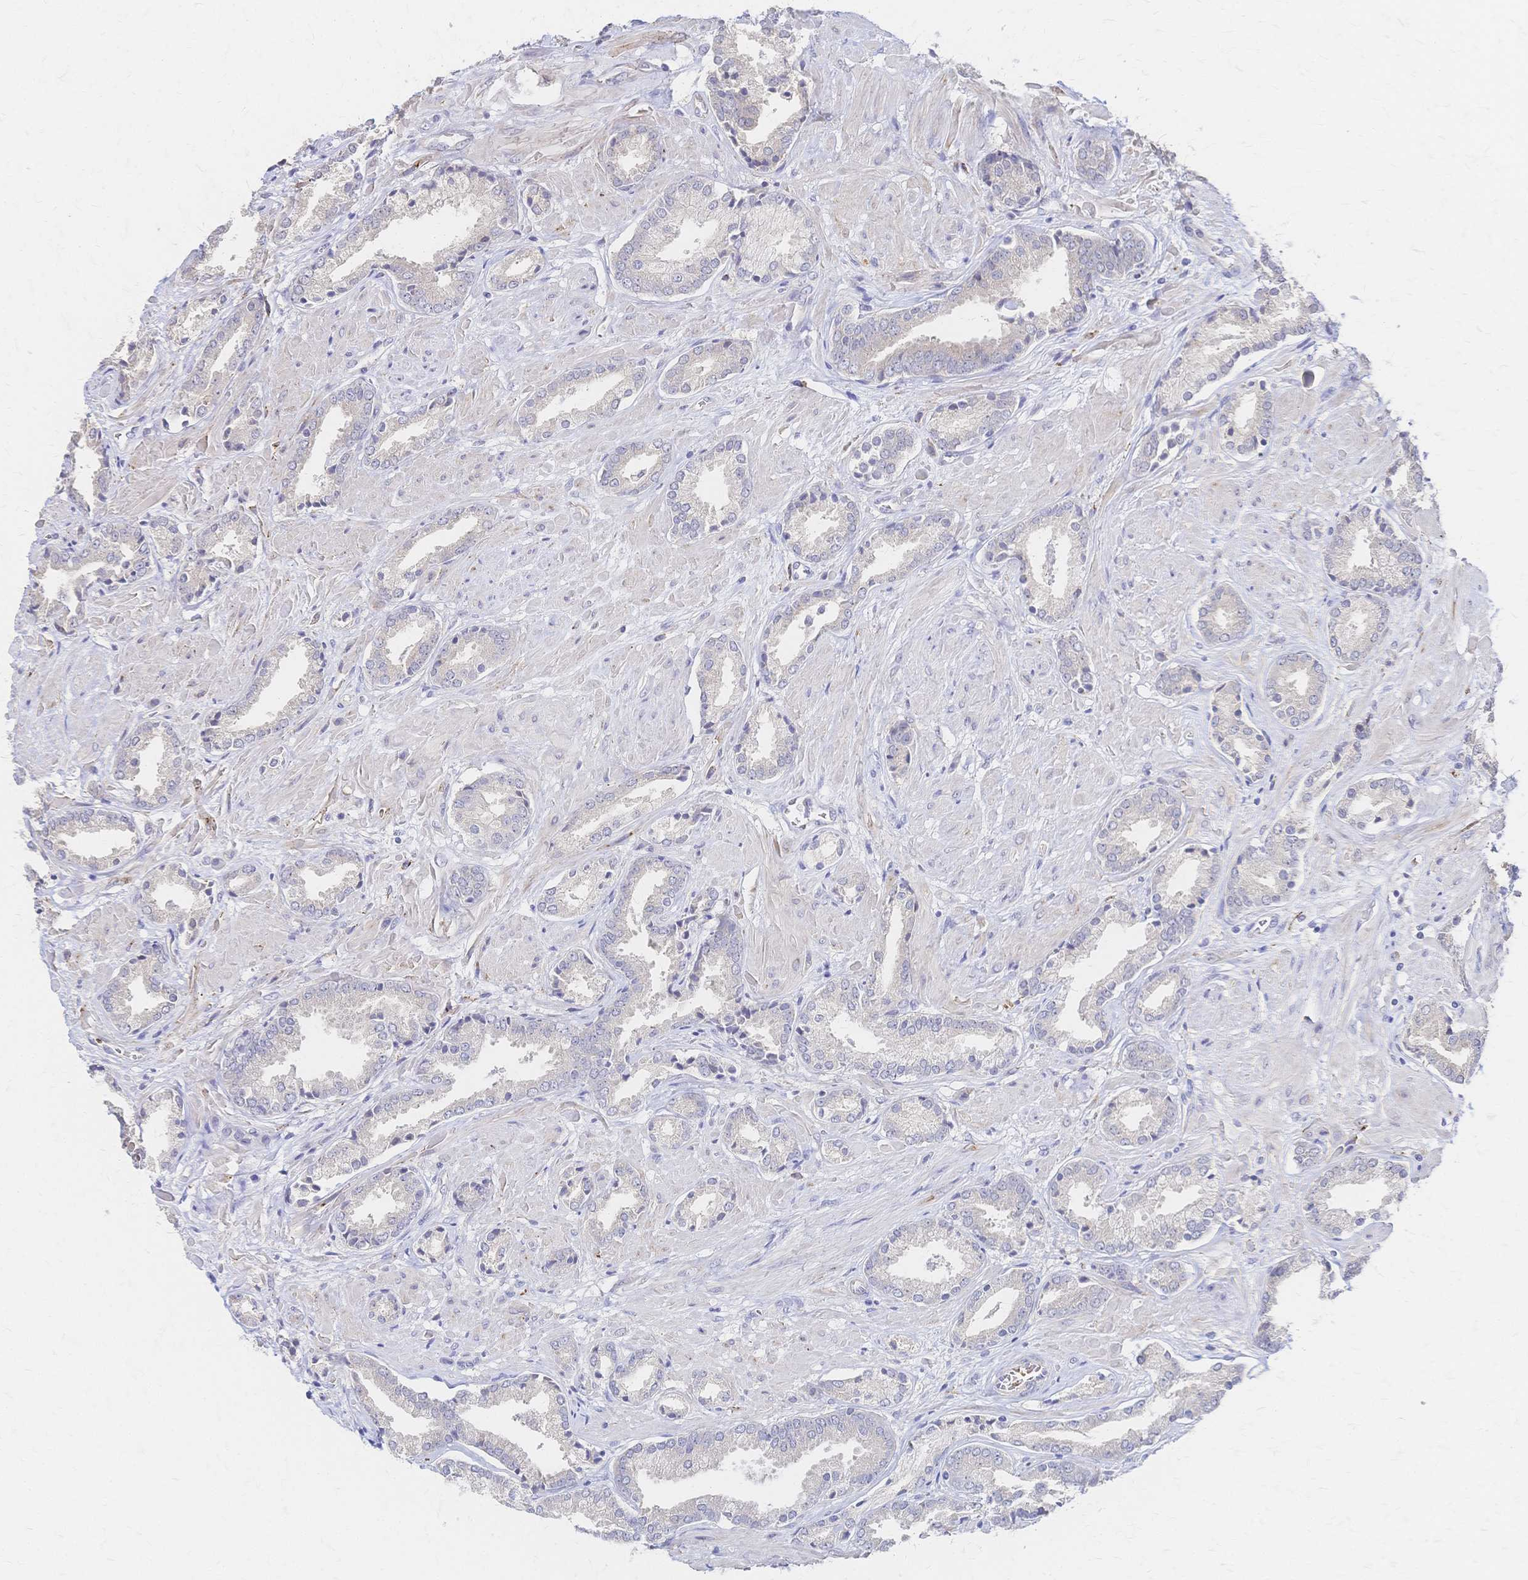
{"staining": {"intensity": "negative", "quantity": "none", "location": "none"}, "tissue": "prostate cancer", "cell_type": "Tumor cells", "image_type": "cancer", "snomed": [{"axis": "morphology", "description": "Adenocarcinoma, High grade"}, {"axis": "topography", "description": "Prostate"}], "caption": "Micrograph shows no protein positivity in tumor cells of prostate high-grade adenocarcinoma tissue.", "gene": "SLC5A1", "patient": {"sex": "male", "age": 56}}